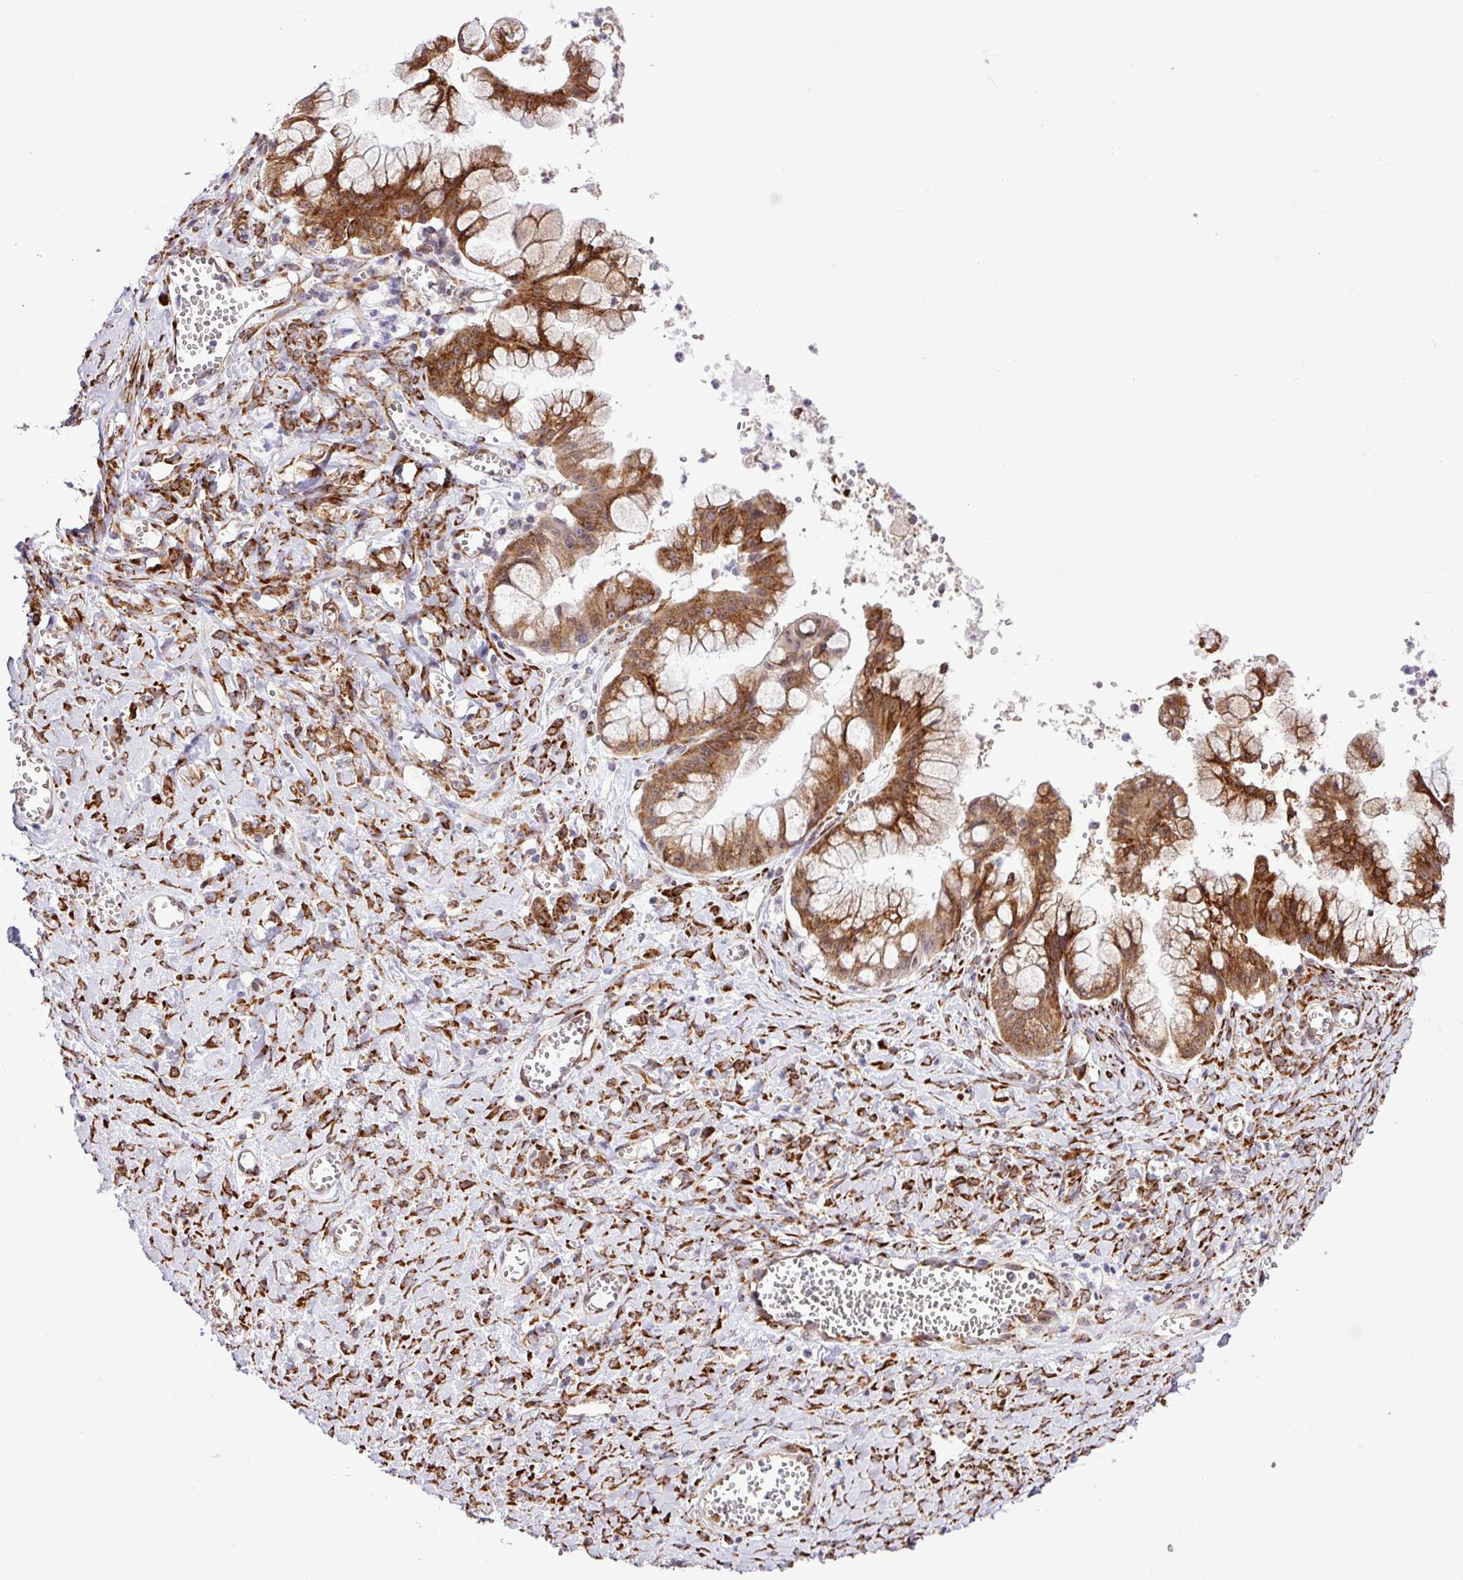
{"staining": {"intensity": "moderate", "quantity": ">75%", "location": "cytoplasmic/membranous"}, "tissue": "ovarian cancer", "cell_type": "Tumor cells", "image_type": "cancer", "snomed": [{"axis": "morphology", "description": "Cystadenocarcinoma, mucinous, NOS"}, {"axis": "topography", "description": "Ovary"}], "caption": "Immunohistochemistry image of ovarian mucinous cystadenocarcinoma stained for a protein (brown), which displays medium levels of moderate cytoplasmic/membranous expression in about >75% of tumor cells.", "gene": "CFAP97", "patient": {"sex": "female", "age": 70}}